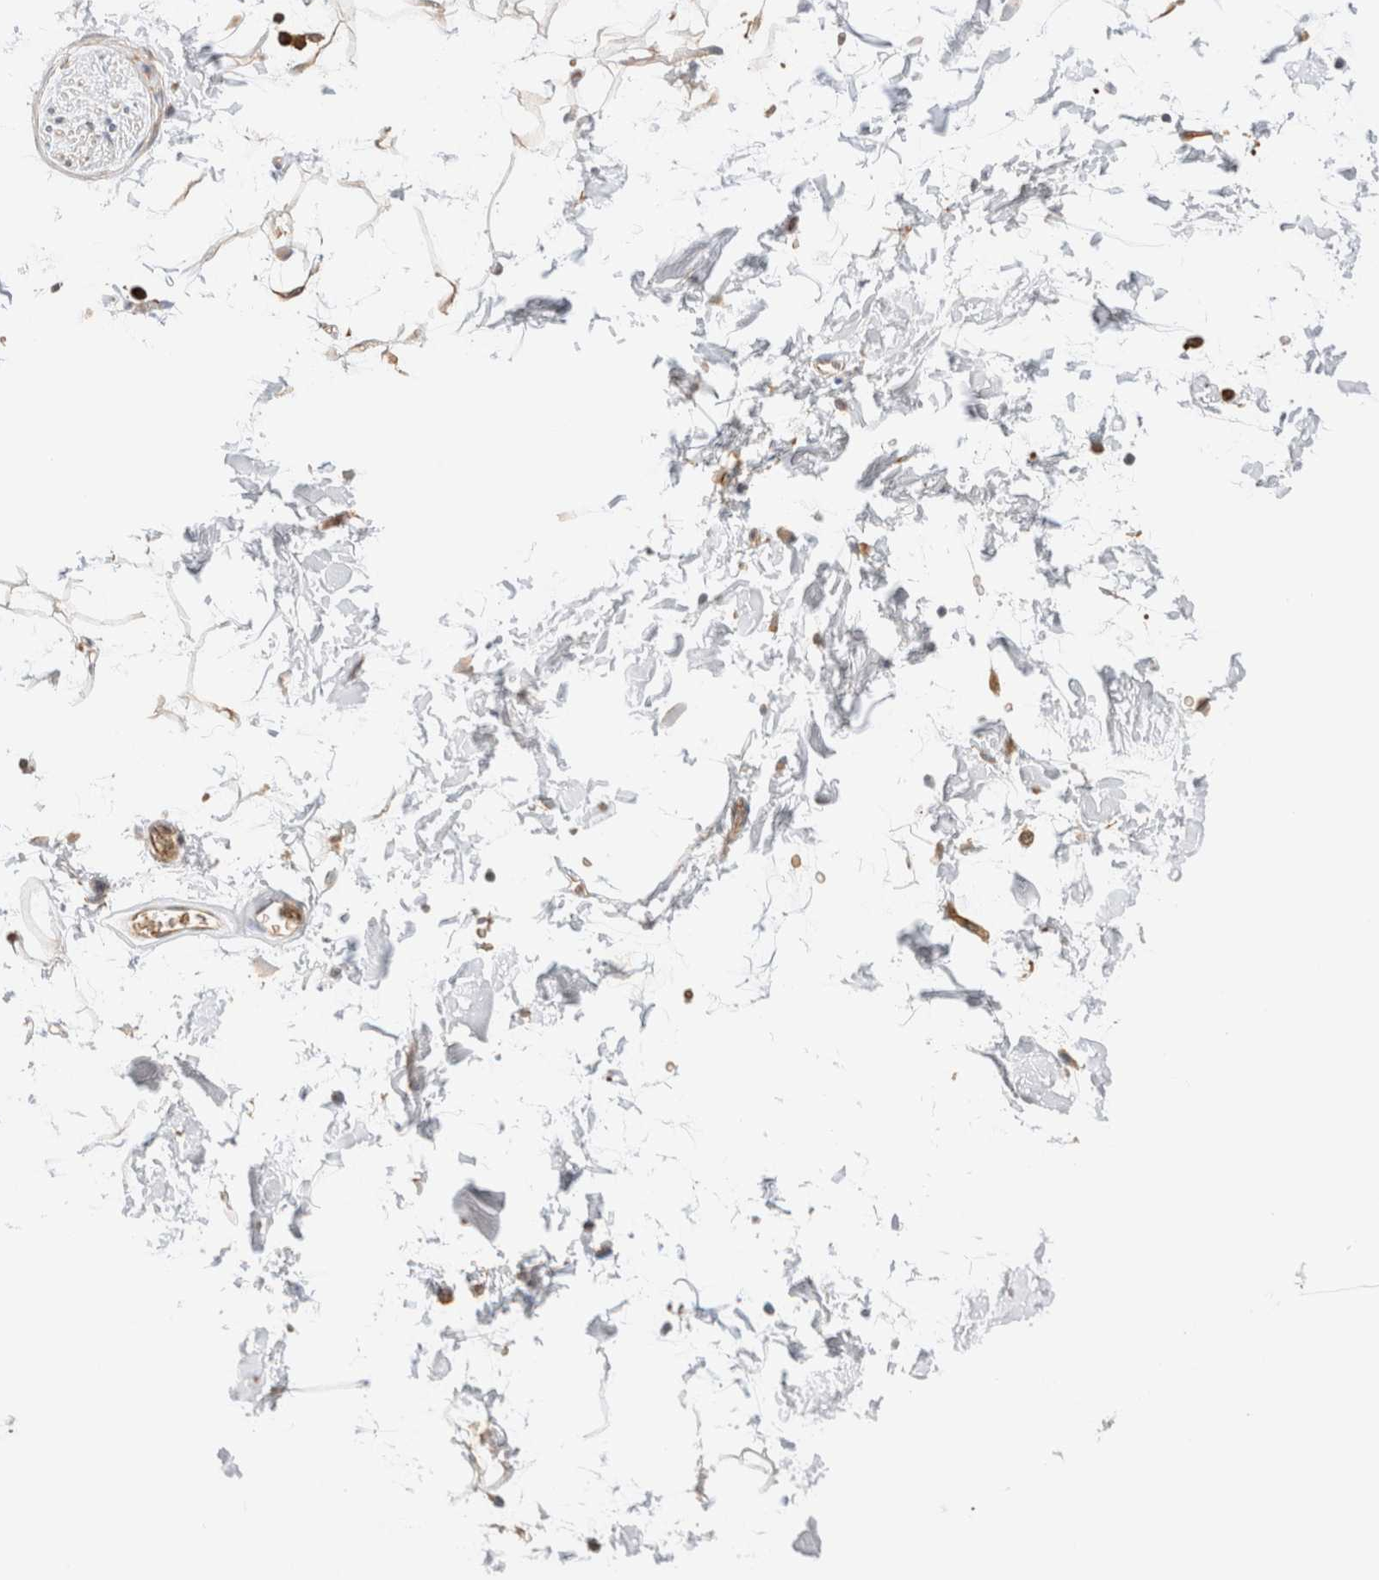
{"staining": {"intensity": "moderate", "quantity": ">75%", "location": "cytoplasmic/membranous"}, "tissue": "adipose tissue", "cell_type": "Adipocytes", "image_type": "normal", "snomed": [{"axis": "morphology", "description": "Normal tissue, NOS"}, {"axis": "topography", "description": "Soft tissue"}], "caption": "This image shows IHC staining of normal adipose tissue, with medium moderate cytoplasmic/membranous expression in approximately >75% of adipocytes.", "gene": "SYVN1", "patient": {"sex": "male", "age": 72}}